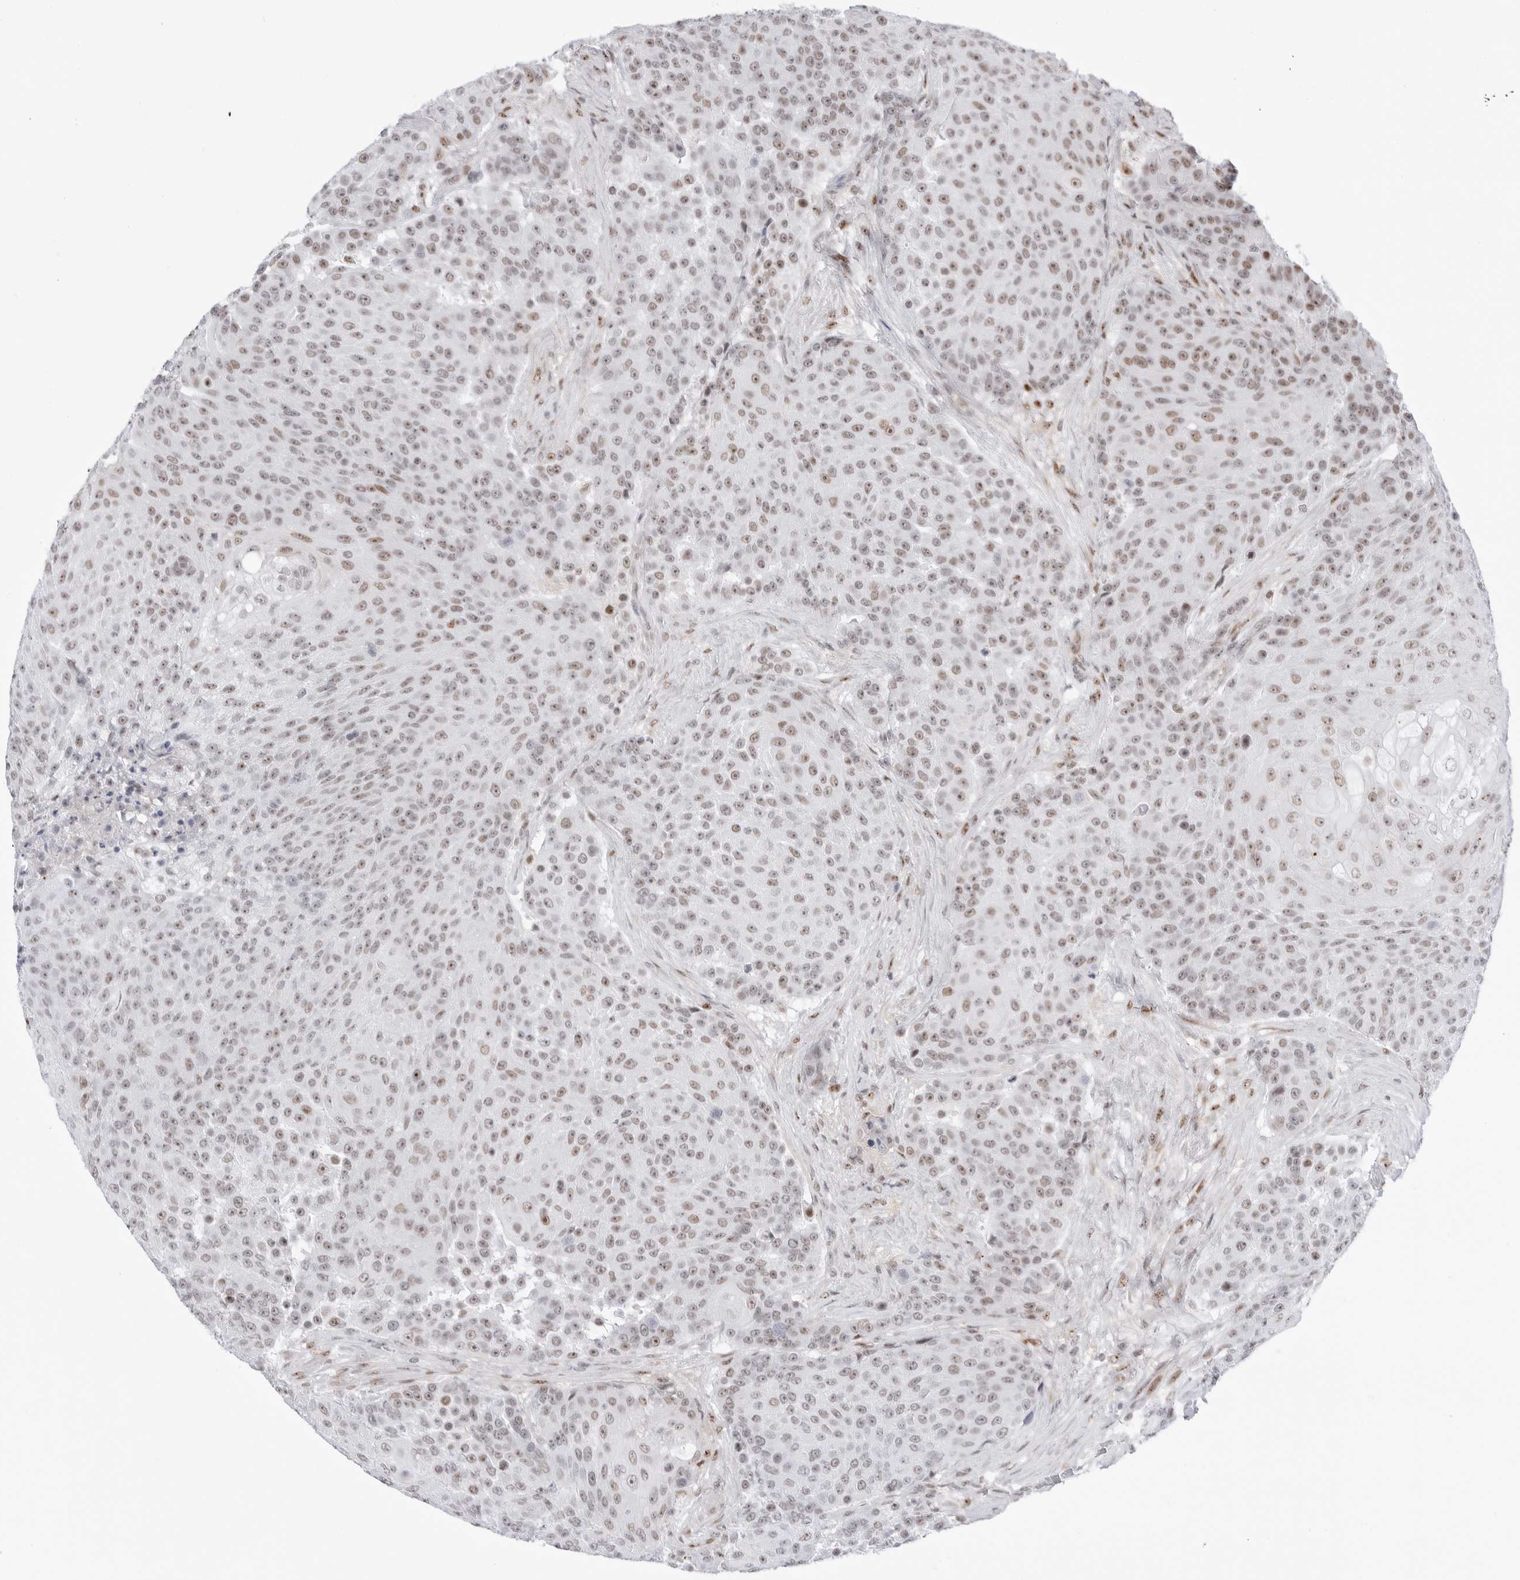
{"staining": {"intensity": "moderate", "quantity": ">75%", "location": "nuclear"}, "tissue": "urothelial cancer", "cell_type": "Tumor cells", "image_type": "cancer", "snomed": [{"axis": "morphology", "description": "Urothelial carcinoma, High grade"}, {"axis": "topography", "description": "Urinary bladder"}], "caption": "A micrograph showing moderate nuclear positivity in about >75% of tumor cells in urothelial carcinoma (high-grade), as visualized by brown immunohistochemical staining.", "gene": "C1orf162", "patient": {"sex": "female", "age": 63}}